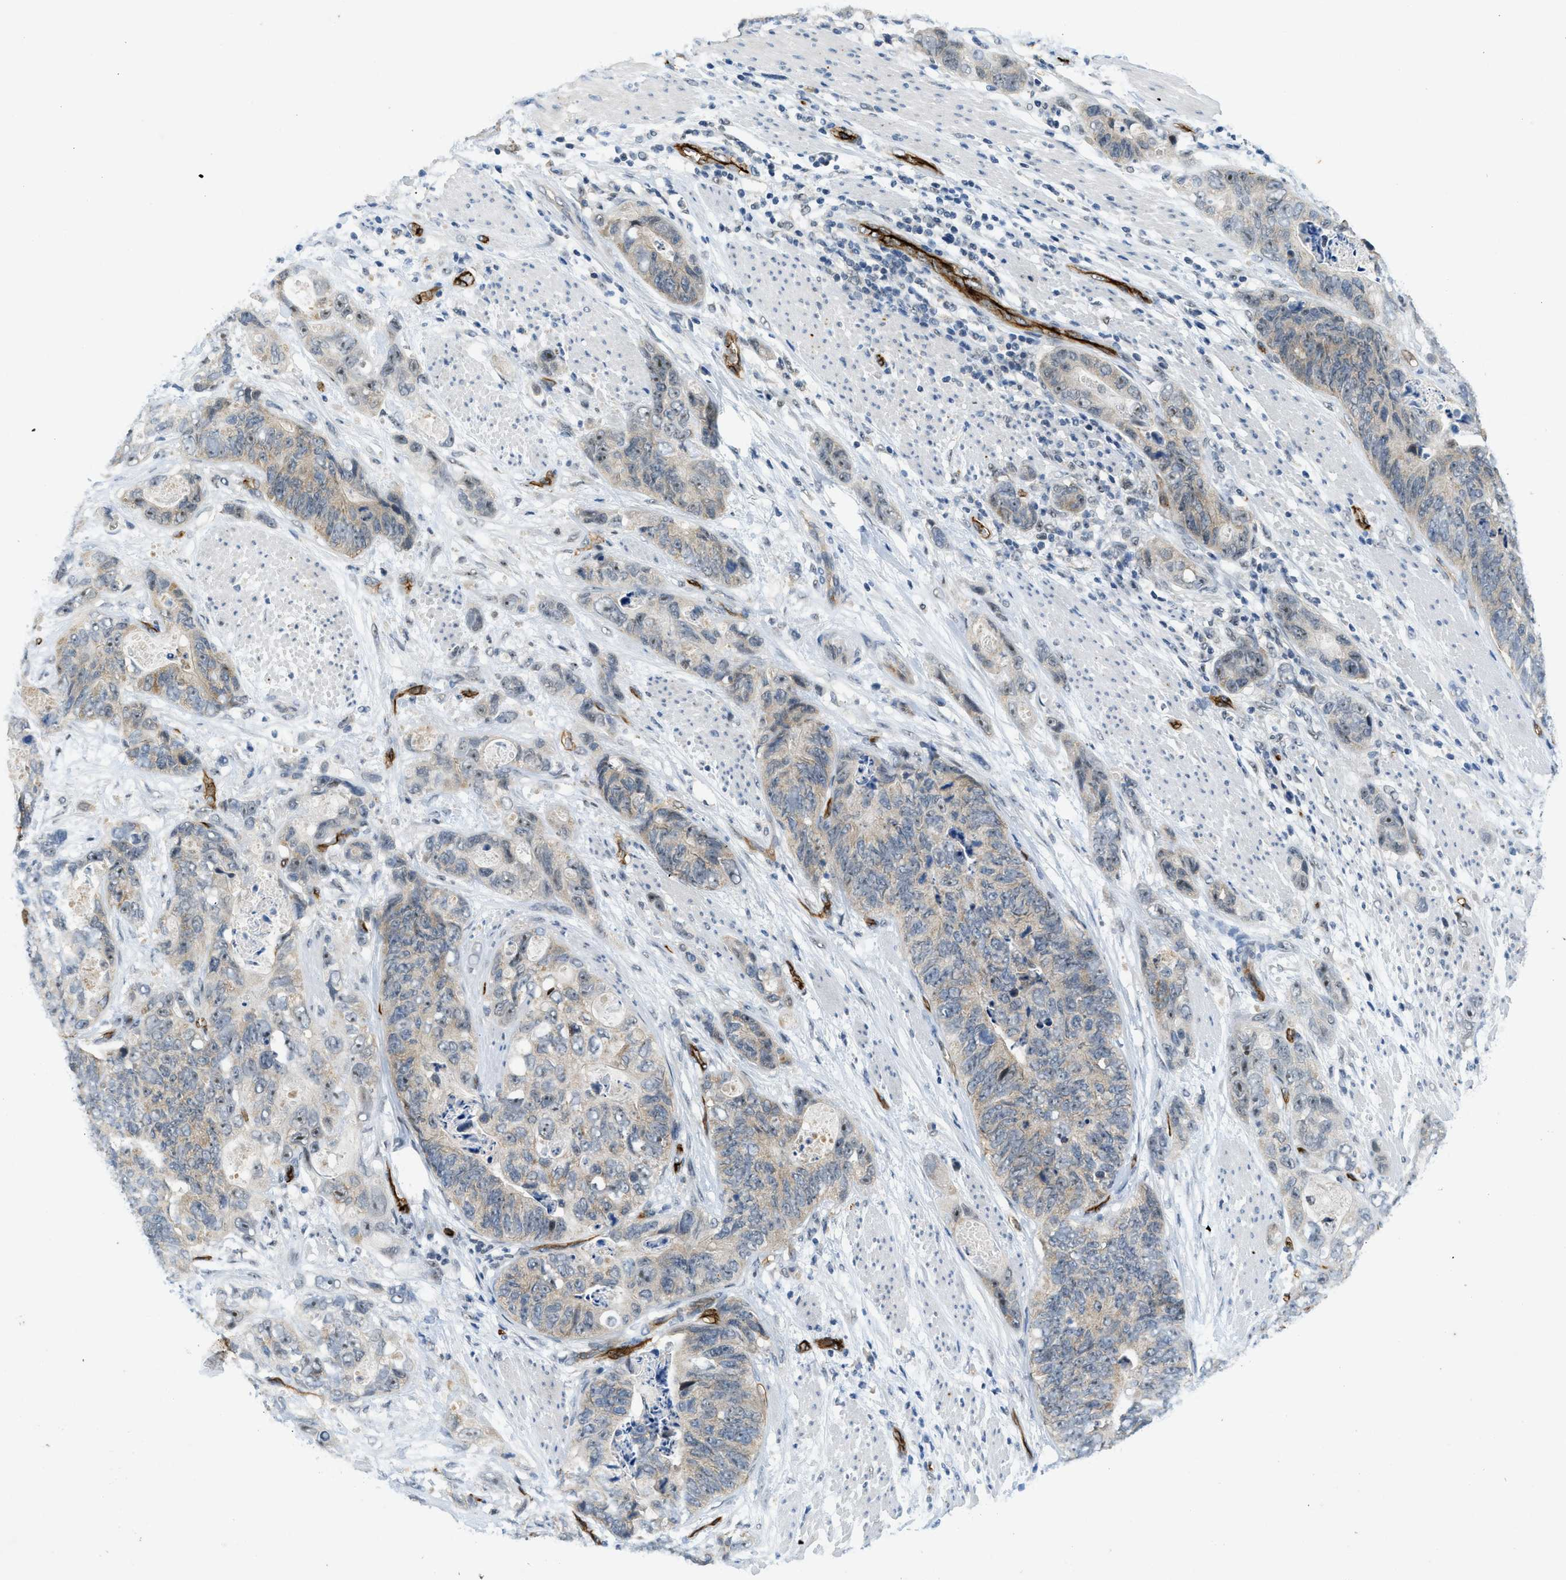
{"staining": {"intensity": "weak", "quantity": "25%-75%", "location": "cytoplasmic/membranous"}, "tissue": "stomach cancer", "cell_type": "Tumor cells", "image_type": "cancer", "snomed": [{"axis": "morphology", "description": "Adenocarcinoma, NOS"}, {"axis": "topography", "description": "Stomach"}], "caption": "The histopathology image shows staining of adenocarcinoma (stomach), revealing weak cytoplasmic/membranous protein staining (brown color) within tumor cells. (Stains: DAB (3,3'-diaminobenzidine) in brown, nuclei in blue, Microscopy: brightfield microscopy at high magnification).", "gene": "SLCO2A1", "patient": {"sex": "female", "age": 89}}